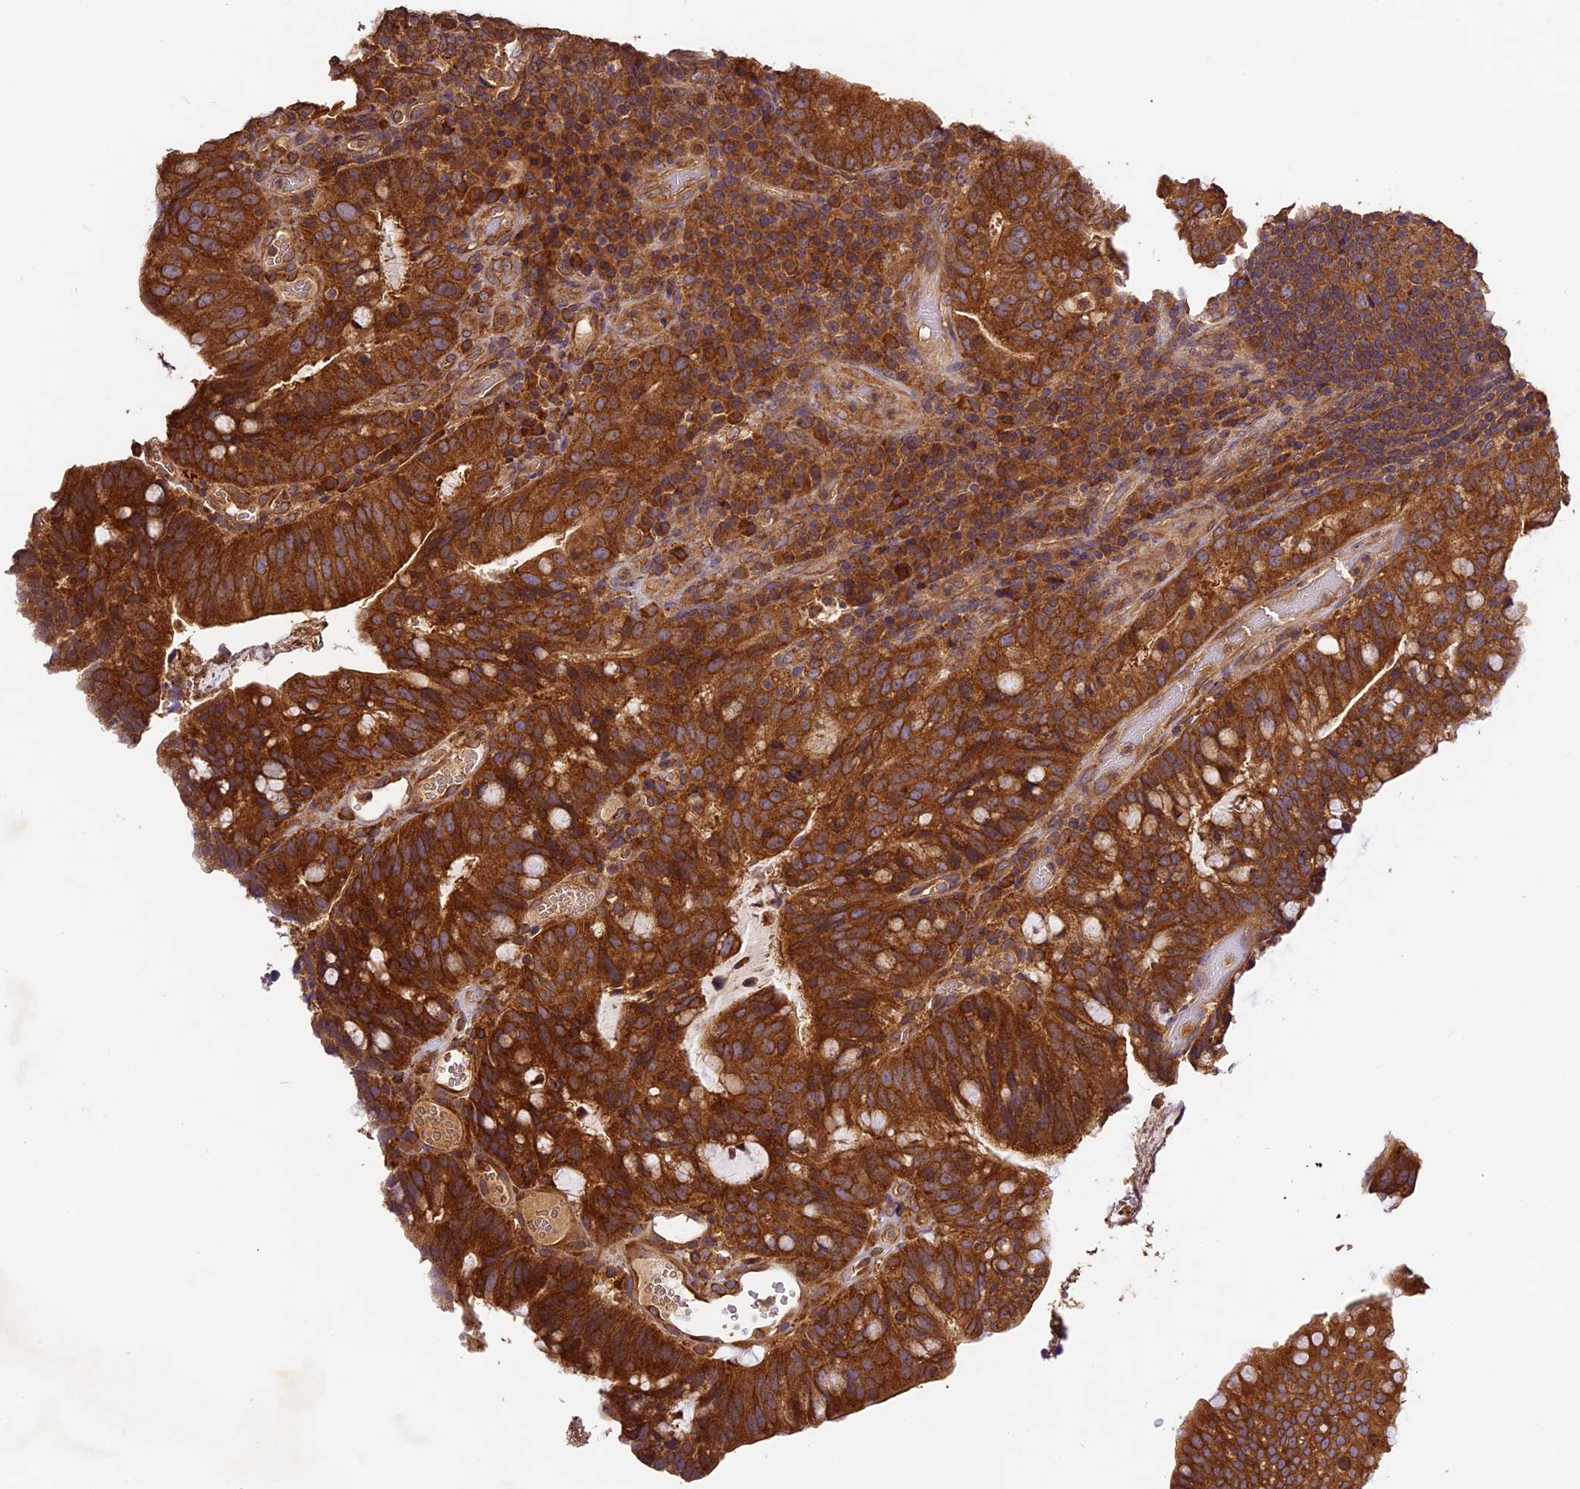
{"staining": {"intensity": "strong", "quantity": ">75%", "location": "cytoplasmic/membranous"}, "tissue": "colorectal cancer", "cell_type": "Tumor cells", "image_type": "cancer", "snomed": [{"axis": "morphology", "description": "Adenocarcinoma, NOS"}, {"axis": "topography", "description": "Colon"}], "caption": "Protein staining displays strong cytoplasmic/membranous expression in approximately >75% of tumor cells in colorectal cancer.", "gene": "BRAP", "patient": {"sex": "female", "age": 66}}